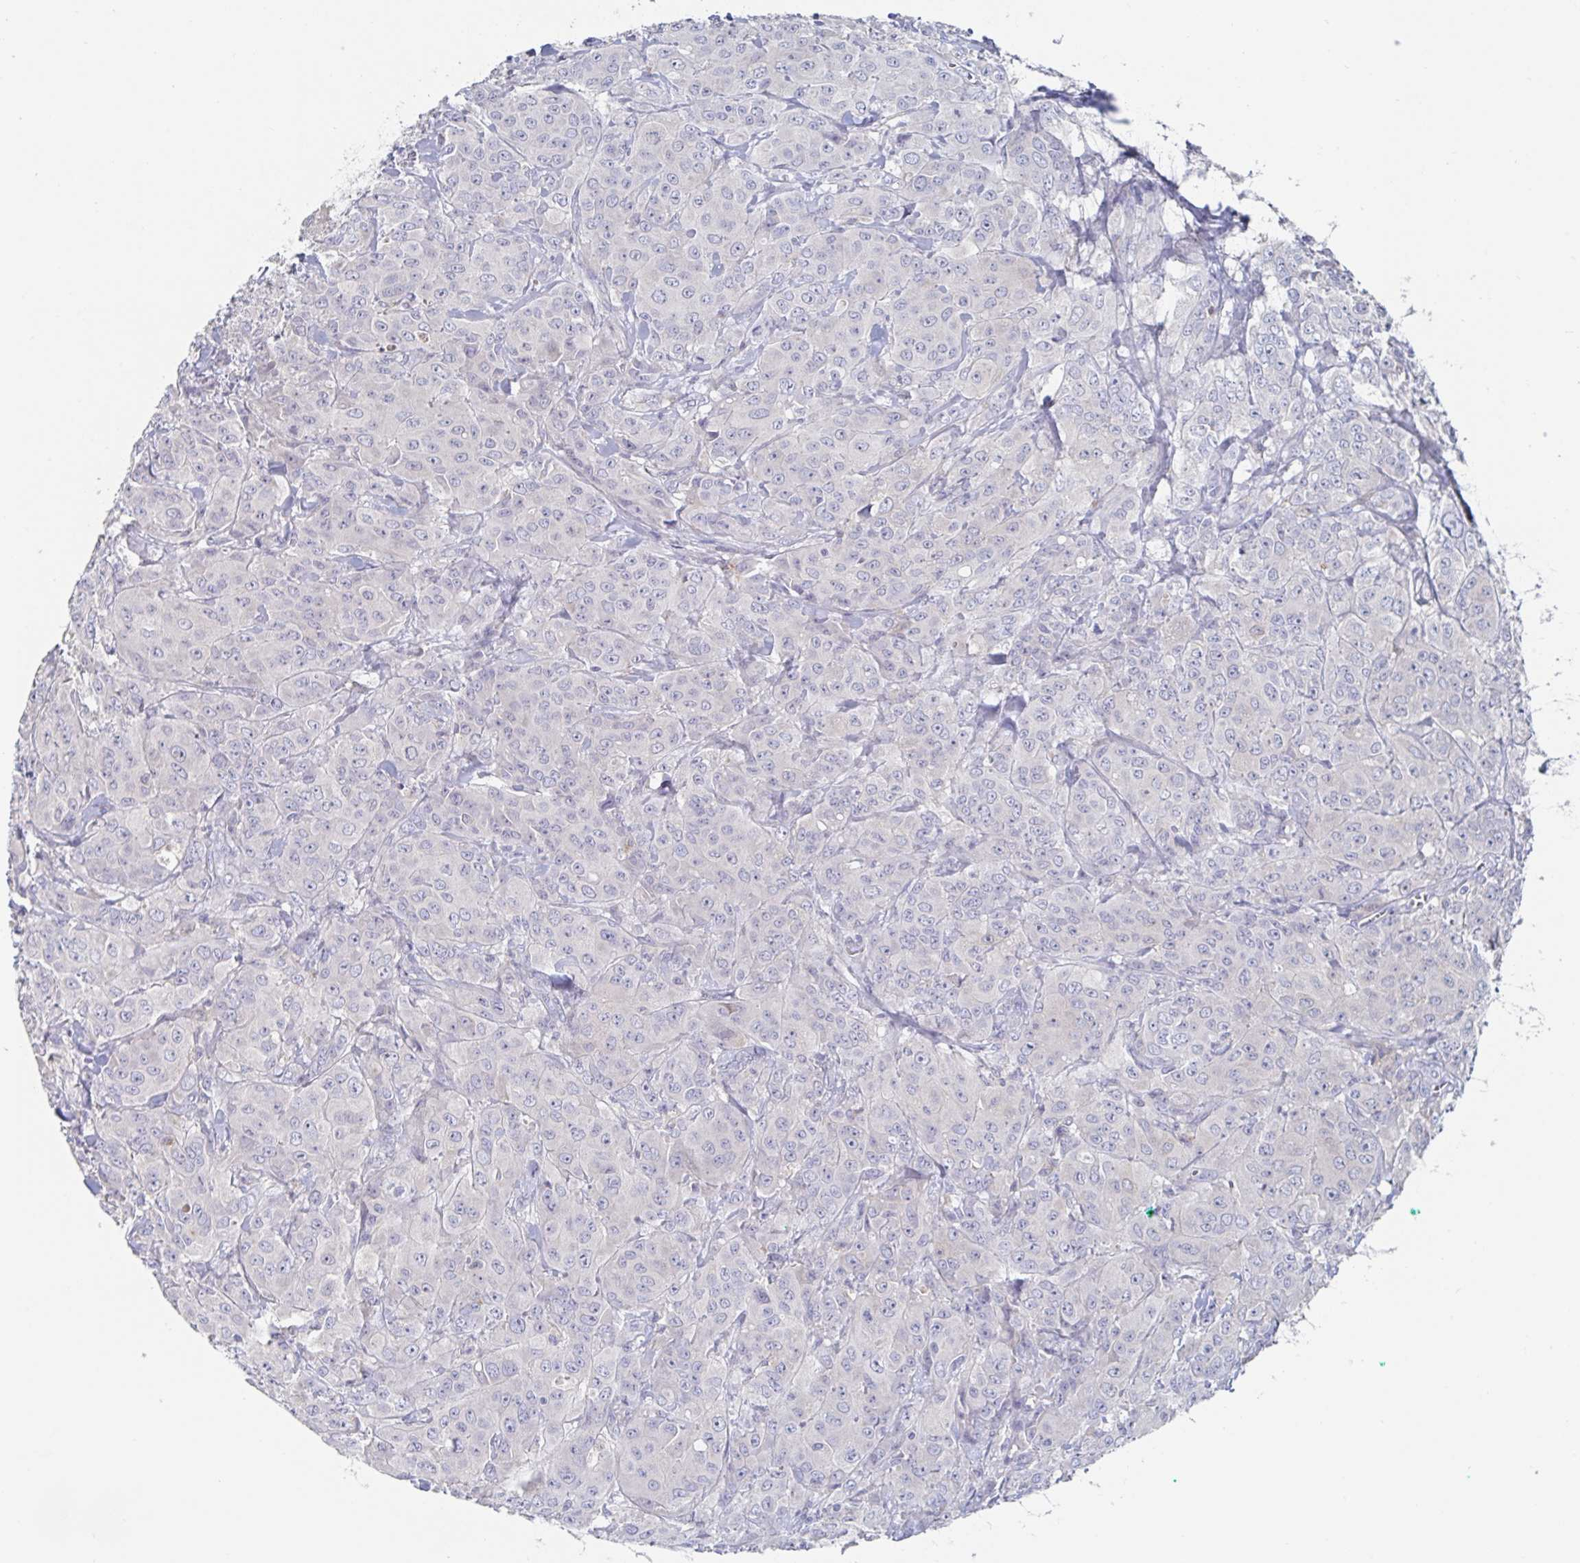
{"staining": {"intensity": "negative", "quantity": "none", "location": "none"}, "tissue": "breast cancer", "cell_type": "Tumor cells", "image_type": "cancer", "snomed": [{"axis": "morphology", "description": "Normal tissue, NOS"}, {"axis": "morphology", "description": "Duct carcinoma"}, {"axis": "topography", "description": "Breast"}], "caption": "A high-resolution image shows immunohistochemistry staining of breast cancer, which shows no significant positivity in tumor cells. Nuclei are stained in blue.", "gene": "SPPL3", "patient": {"sex": "female", "age": 43}}